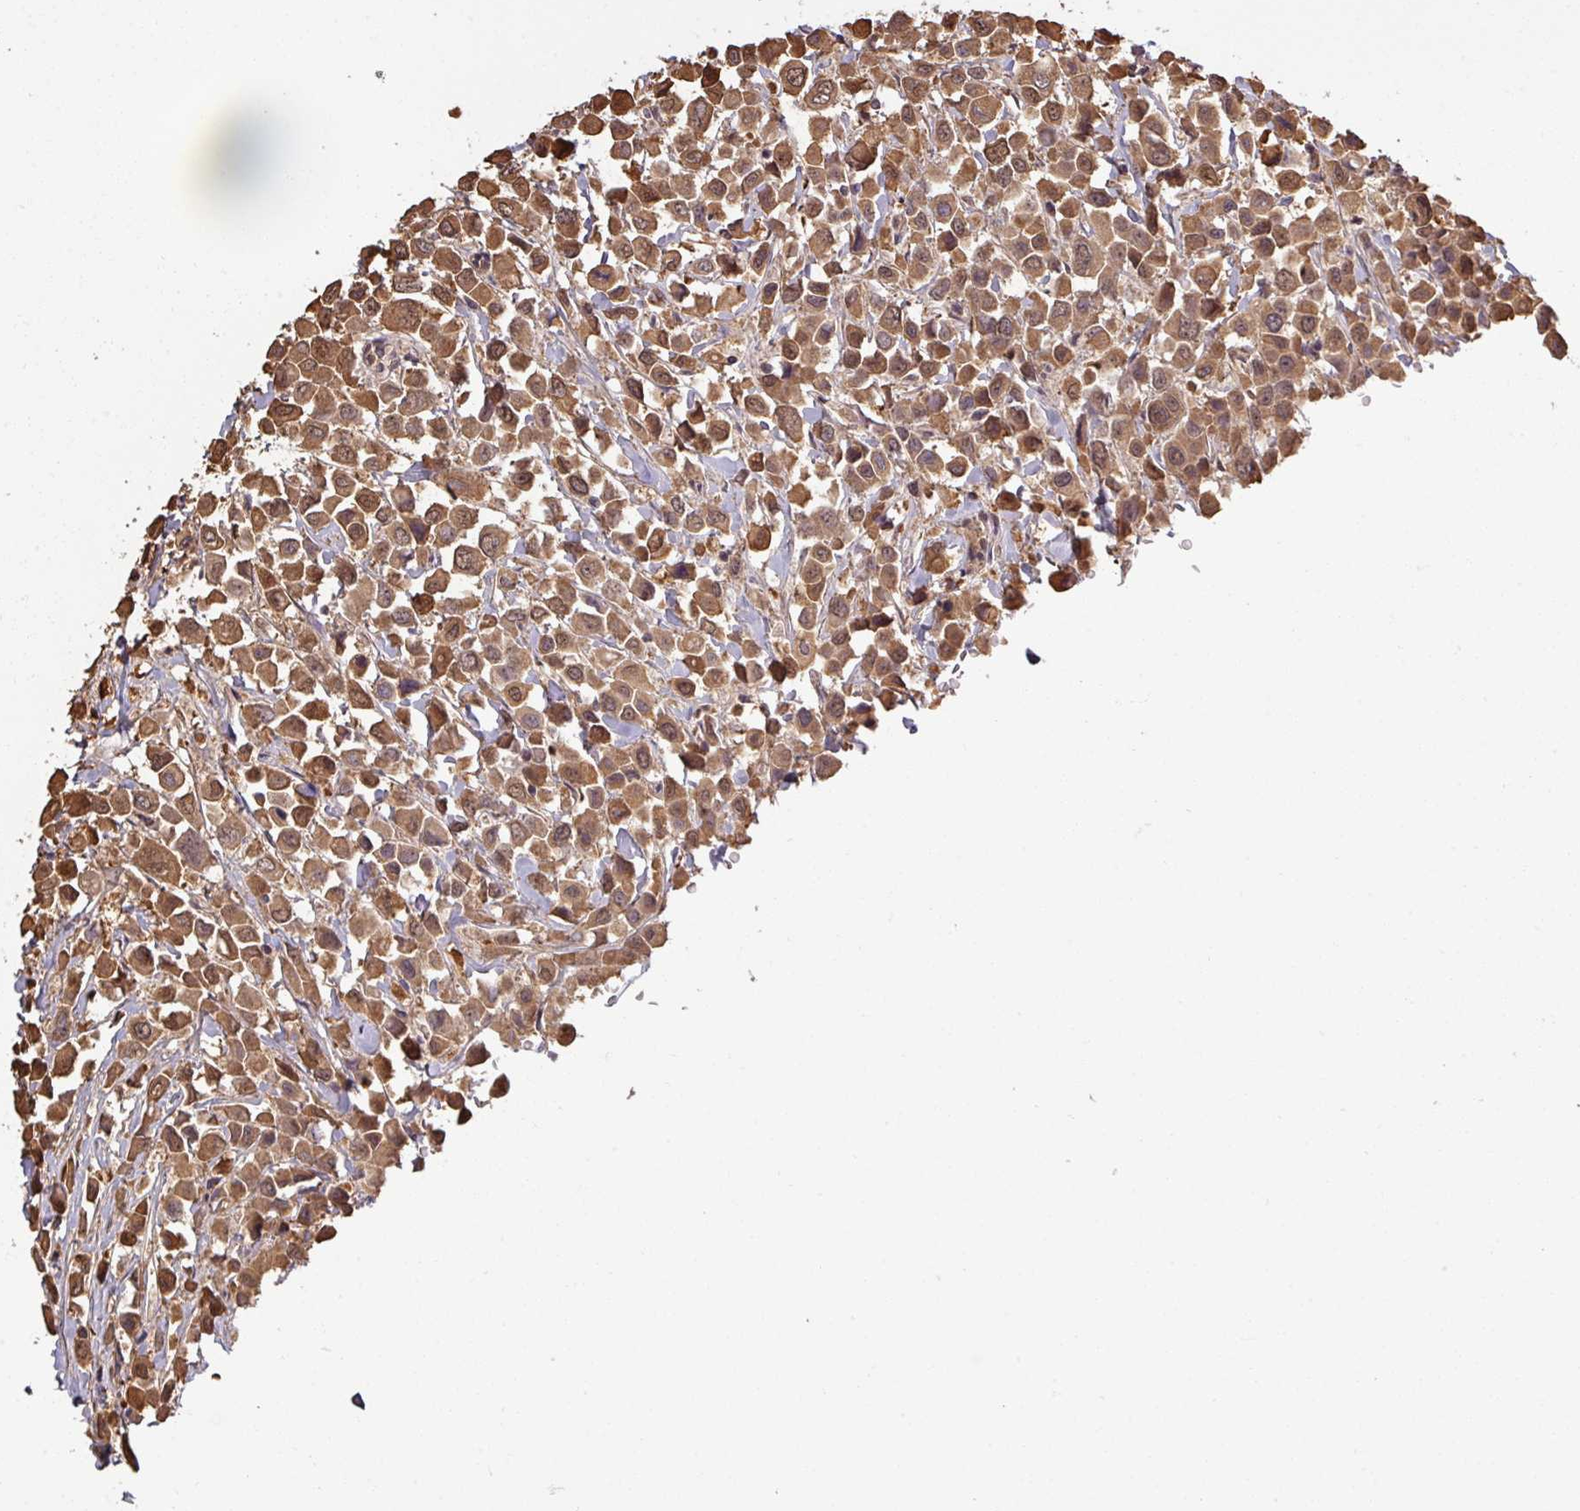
{"staining": {"intensity": "moderate", "quantity": ">75%", "location": "cytoplasmic/membranous,nuclear"}, "tissue": "breast cancer", "cell_type": "Tumor cells", "image_type": "cancer", "snomed": [{"axis": "morphology", "description": "Duct carcinoma"}, {"axis": "topography", "description": "Breast"}], "caption": "Moderate cytoplasmic/membranous and nuclear expression is appreciated in about >75% of tumor cells in breast intraductal carcinoma. (DAB (3,3'-diaminobenzidine) IHC with brightfield microscopy, high magnification).", "gene": "TUSC3", "patient": {"sex": "female", "age": 61}}